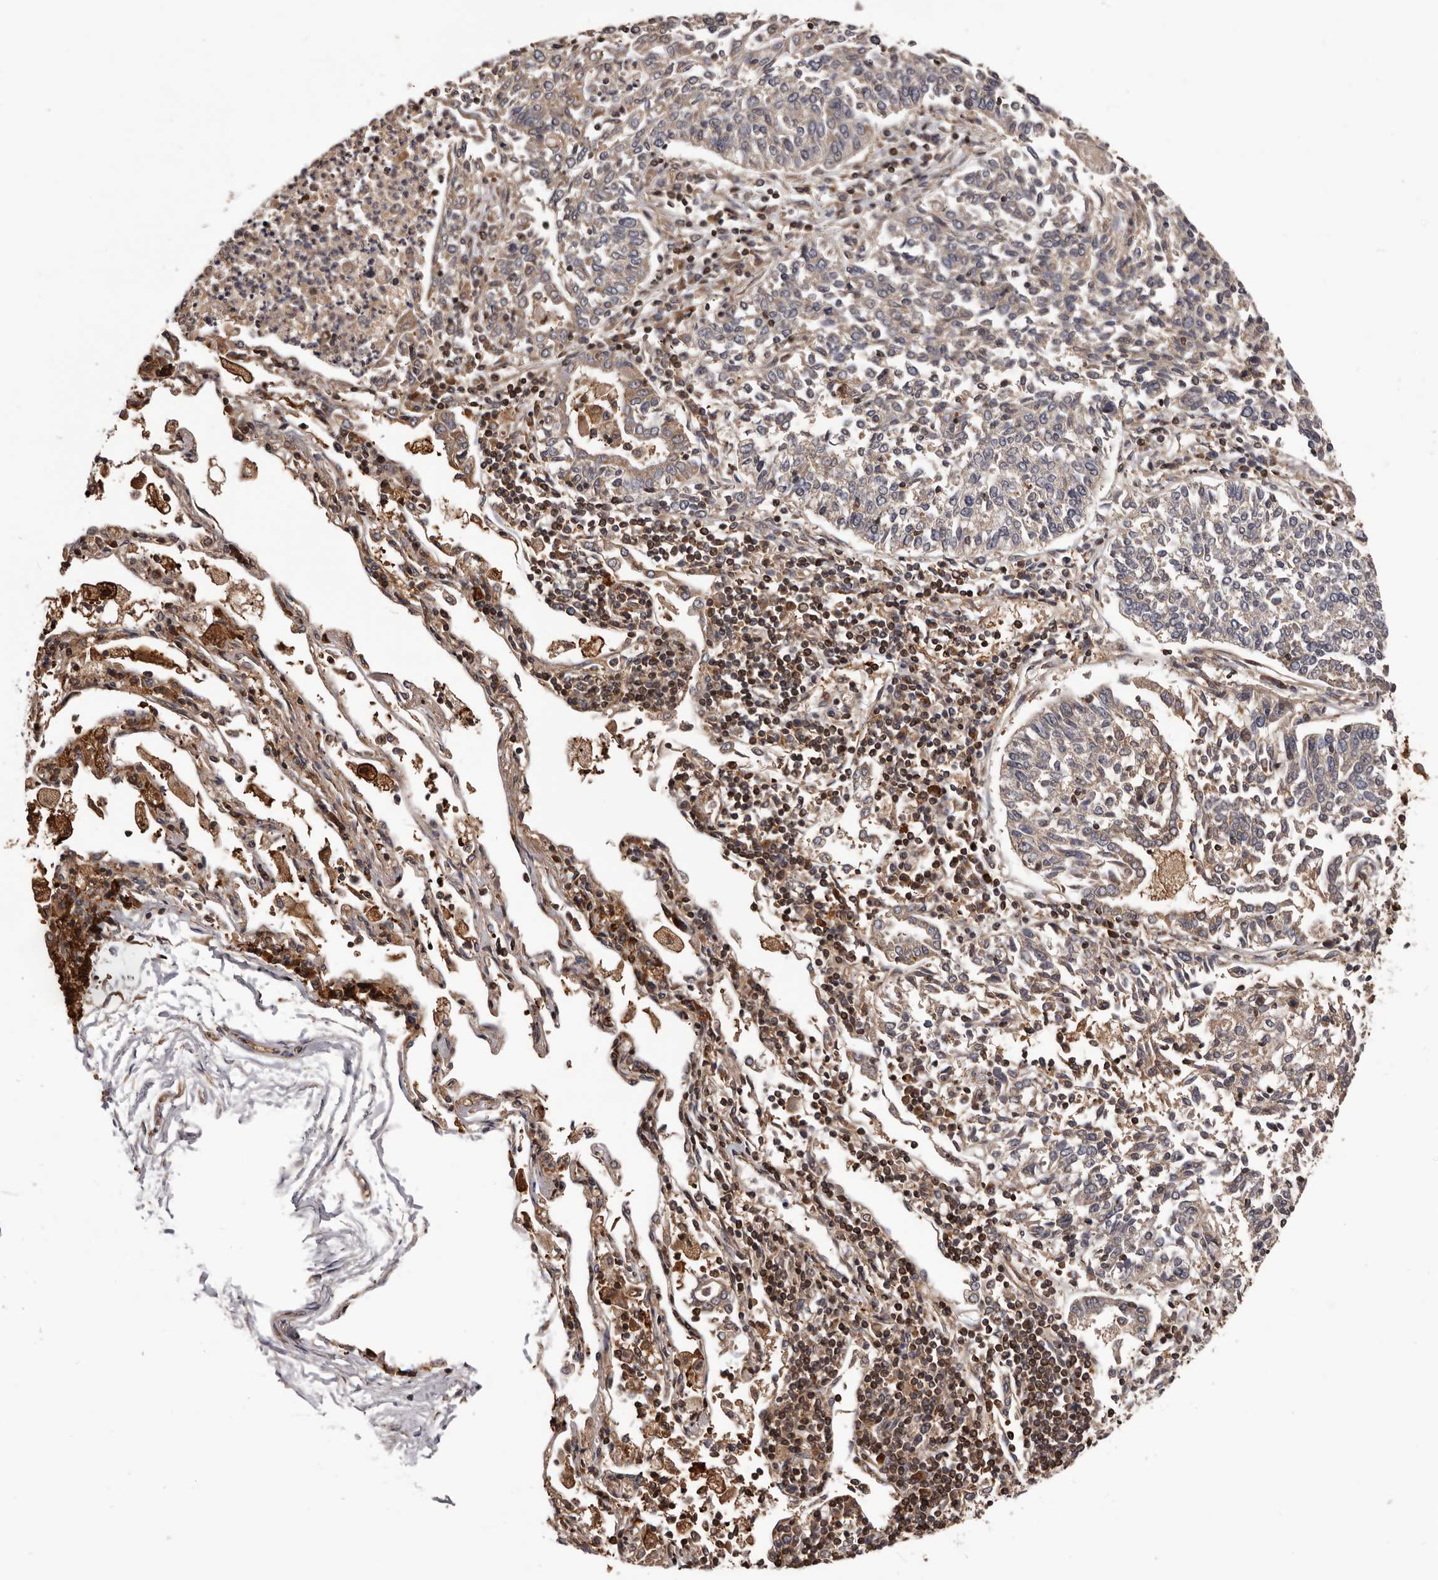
{"staining": {"intensity": "negative", "quantity": "none", "location": "none"}, "tissue": "lung cancer", "cell_type": "Tumor cells", "image_type": "cancer", "snomed": [{"axis": "morphology", "description": "Normal tissue, NOS"}, {"axis": "morphology", "description": "Squamous cell carcinoma, NOS"}, {"axis": "topography", "description": "Cartilage tissue"}, {"axis": "topography", "description": "Lung"}, {"axis": "topography", "description": "Peripheral nerve tissue"}], "caption": "IHC micrograph of neoplastic tissue: human squamous cell carcinoma (lung) stained with DAB (3,3'-diaminobenzidine) exhibits no significant protein expression in tumor cells.", "gene": "ADAMTS2", "patient": {"sex": "female", "age": 49}}